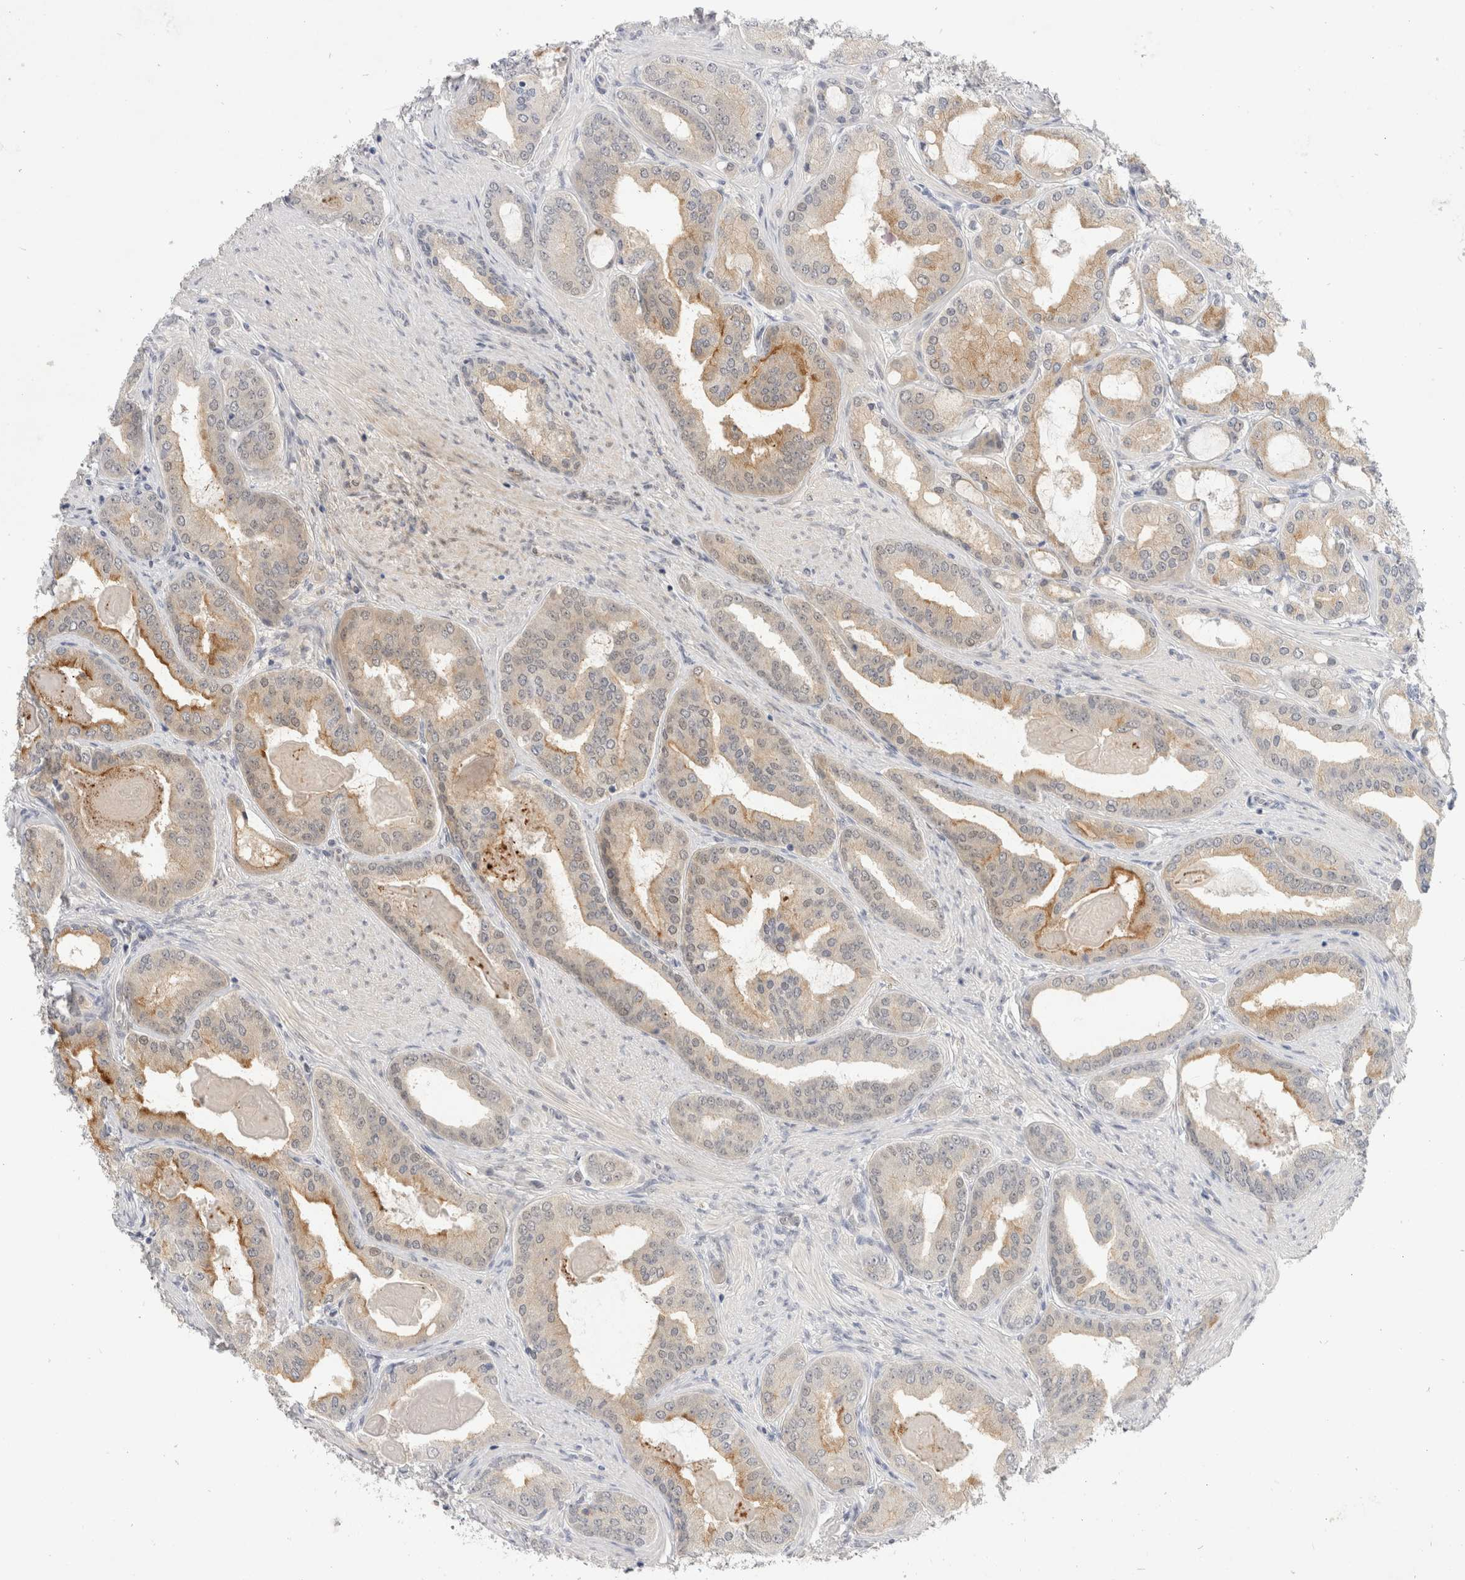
{"staining": {"intensity": "weak", "quantity": "25%-75%", "location": "cytoplasmic/membranous"}, "tissue": "prostate cancer", "cell_type": "Tumor cells", "image_type": "cancer", "snomed": [{"axis": "morphology", "description": "Adenocarcinoma, High grade"}, {"axis": "topography", "description": "Prostate"}], "caption": "Immunohistochemical staining of human prostate cancer displays low levels of weak cytoplasmic/membranous protein positivity in about 25%-75% of tumor cells. (Stains: DAB (3,3'-diaminobenzidine) in brown, nuclei in blue, Microscopy: brightfield microscopy at high magnification).", "gene": "TOM1L2", "patient": {"sex": "male", "age": 60}}